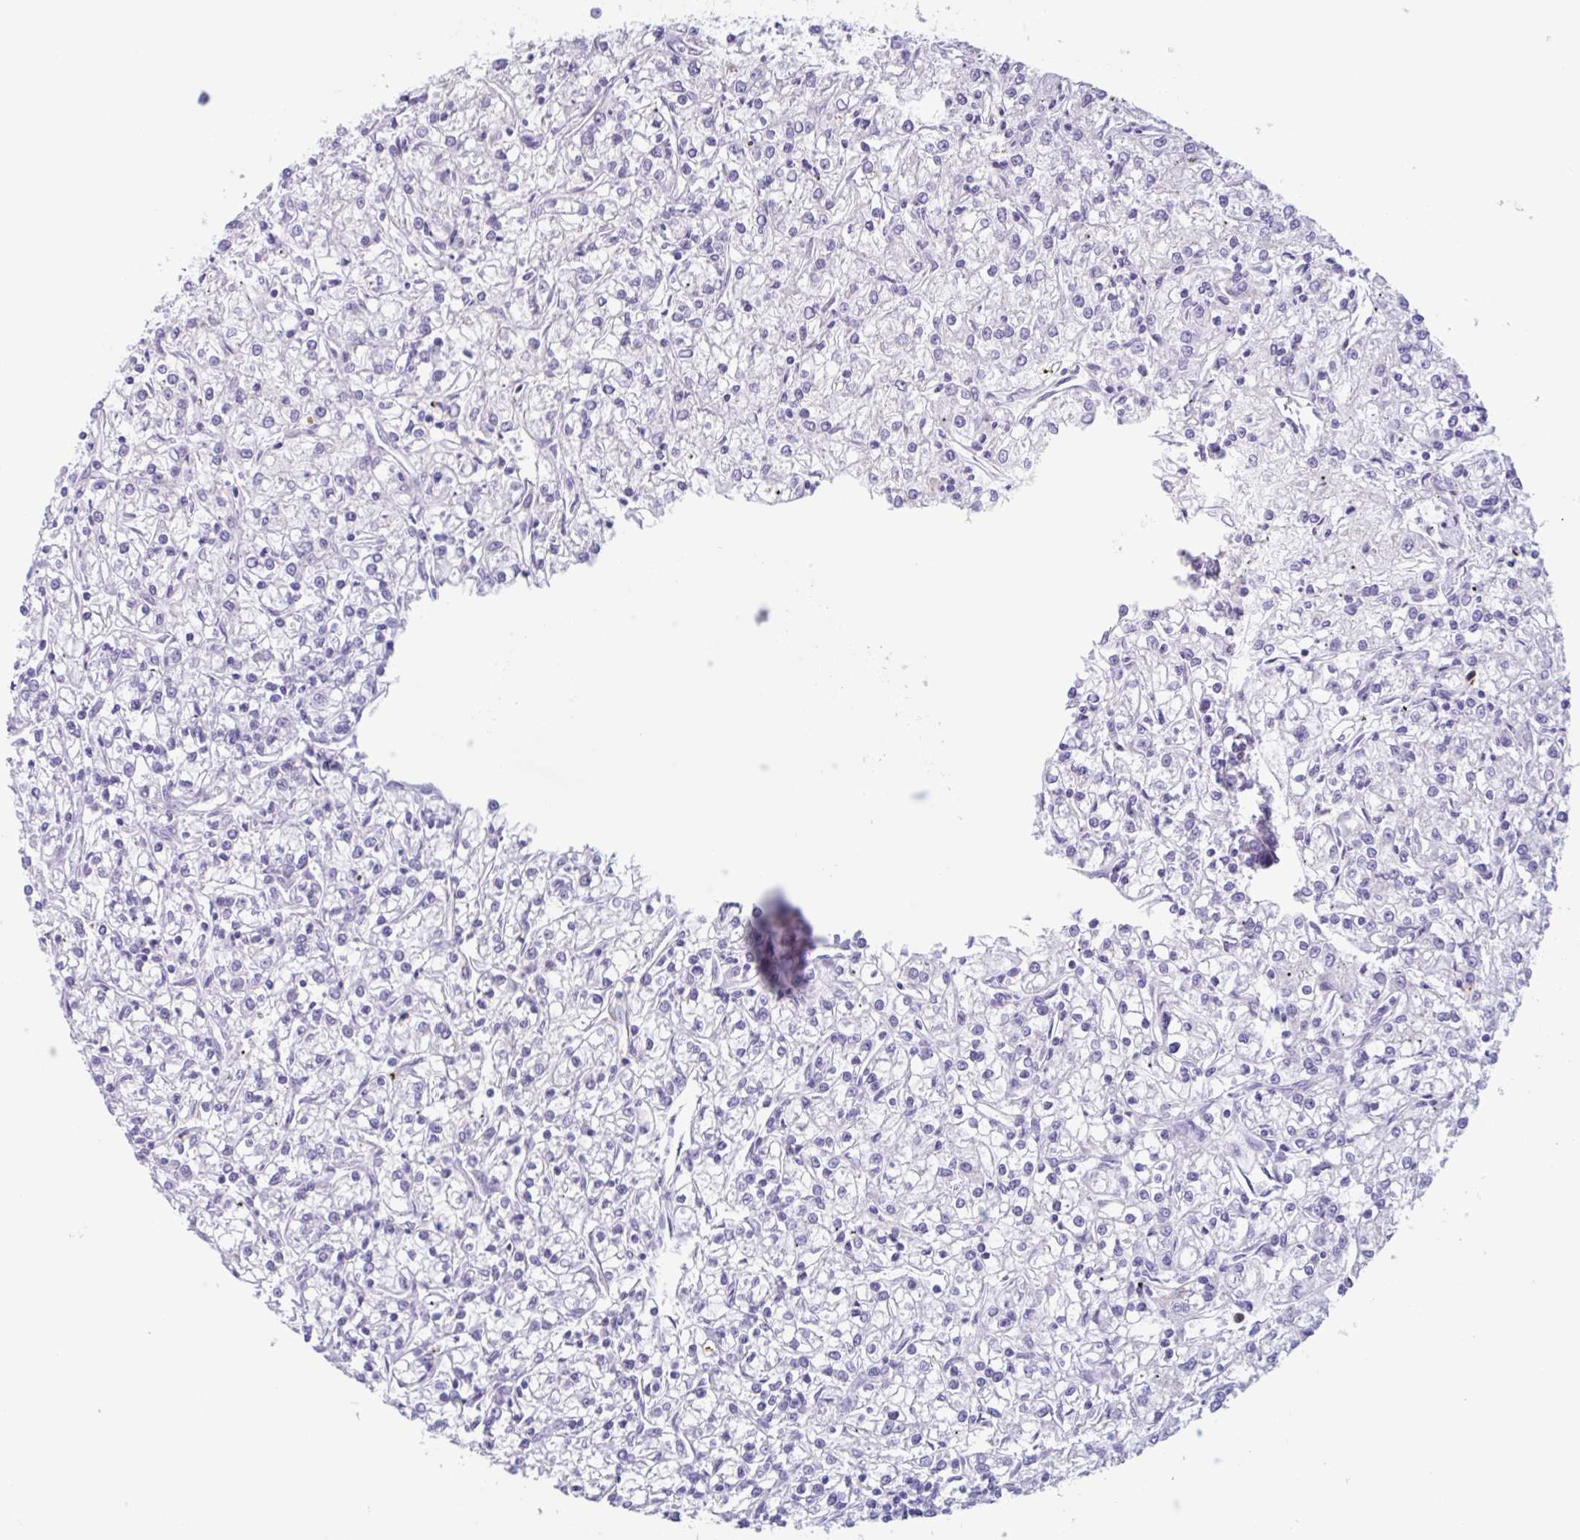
{"staining": {"intensity": "negative", "quantity": "none", "location": "none"}, "tissue": "renal cancer", "cell_type": "Tumor cells", "image_type": "cancer", "snomed": [{"axis": "morphology", "description": "Adenocarcinoma, NOS"}, {"axis": "topography", "description": "Kidney"}], "caption": "DAB immunohistochemical staining of human renal adenocarcinoma reveals no significant staining in tumor cells.", "gene": "DTWD2", "patient": {"sex": "female", "age": 59}}